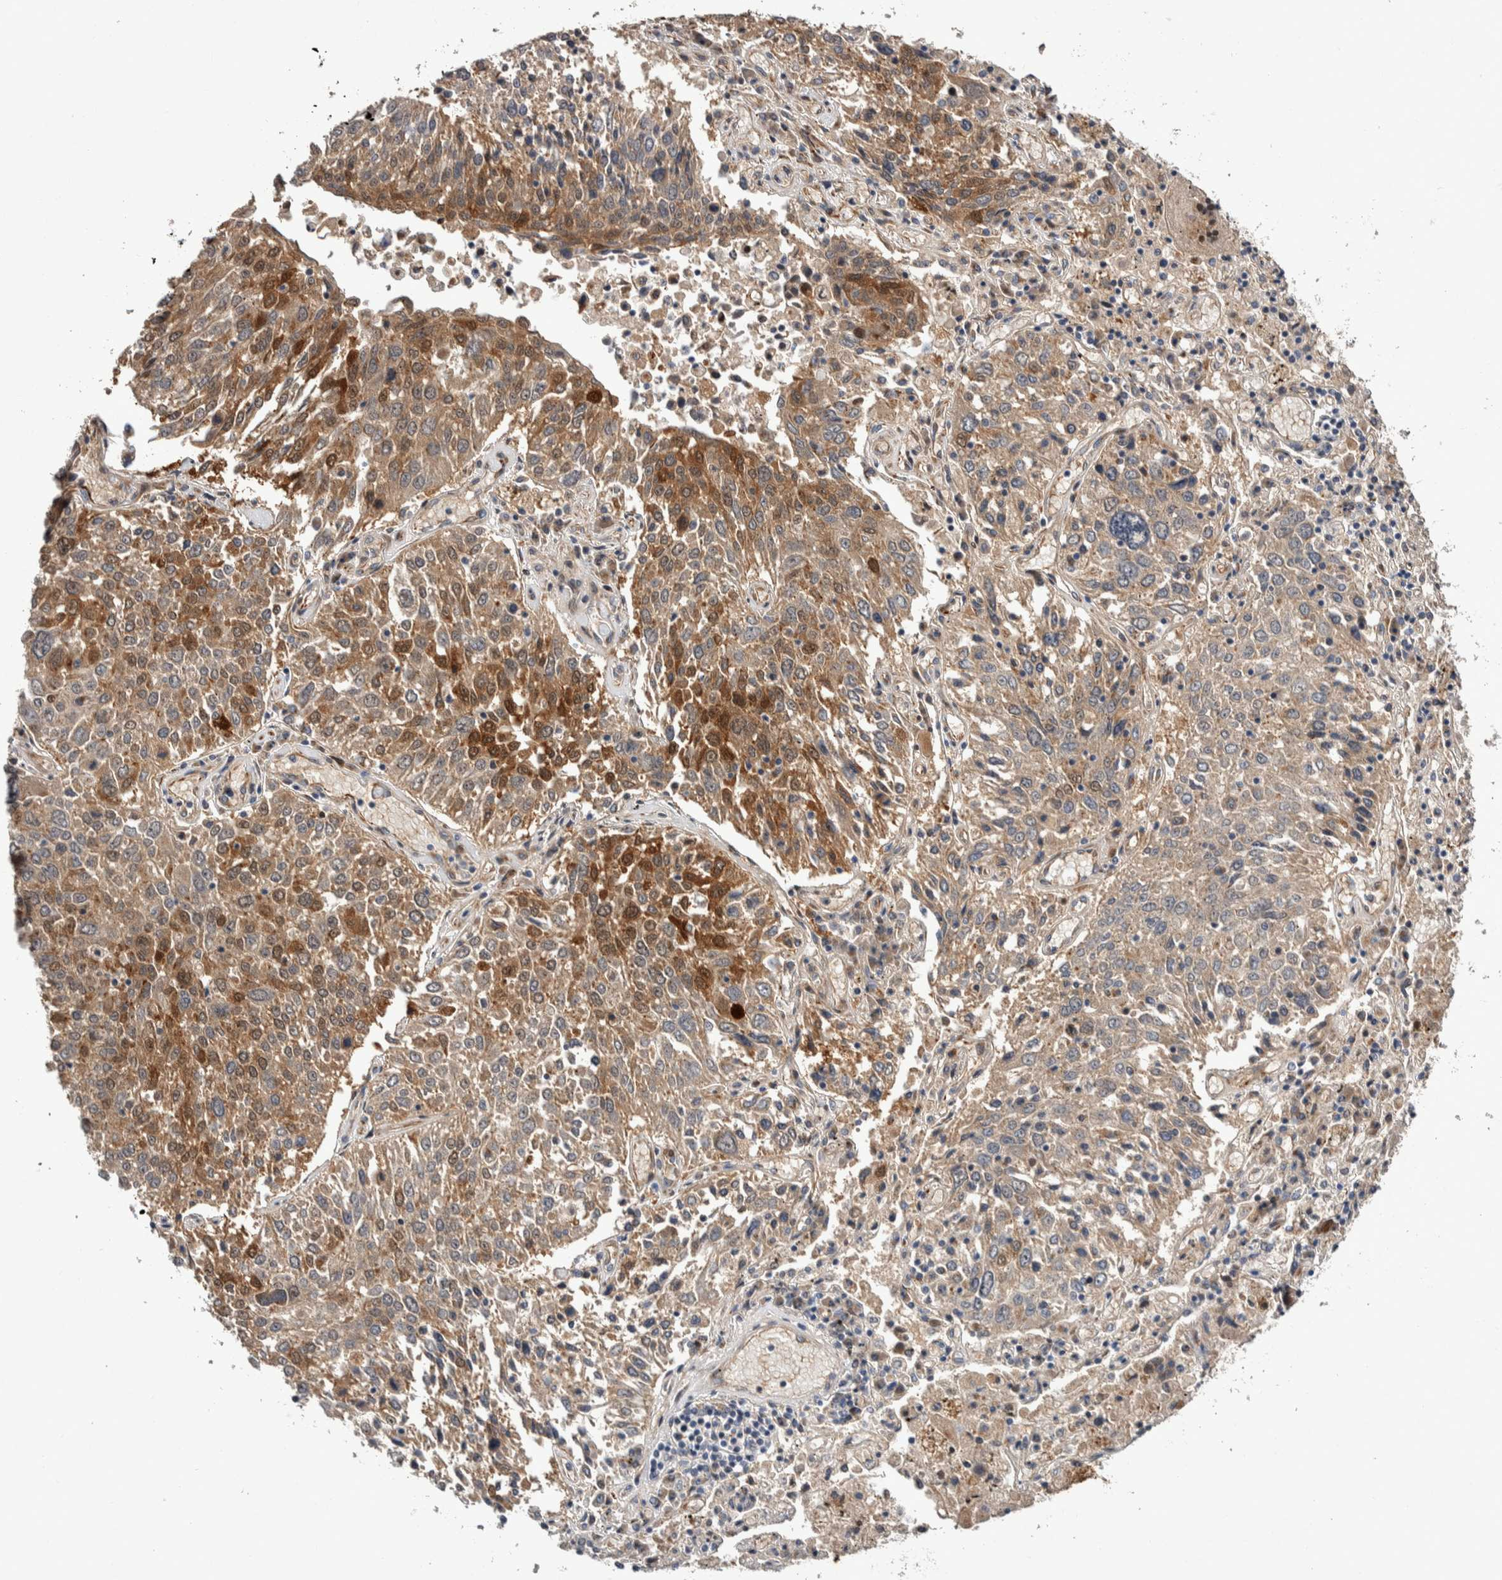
{"staining": {"intensity": "moderate", "quantity": ">75%", "location": "cytoplasmic/membranous"}, "tissue": "lung cancer", "cell_type": "Tumor cells", "image_type": "cancer", "snomed": [{"axis": "morphology", "description": "Squamous cell carcinoma, NOS"}, {"axis": "topography", "description": "Lung"}], "caption": "Lung squamous cell carcinoma stained with DAB IHC reveals medium levels of moderate cytoplasmic/membranous expression in approximately >75% of tumor cells.", "gene": "CANT1", "patient": {"sex": "male", "age": 65}}